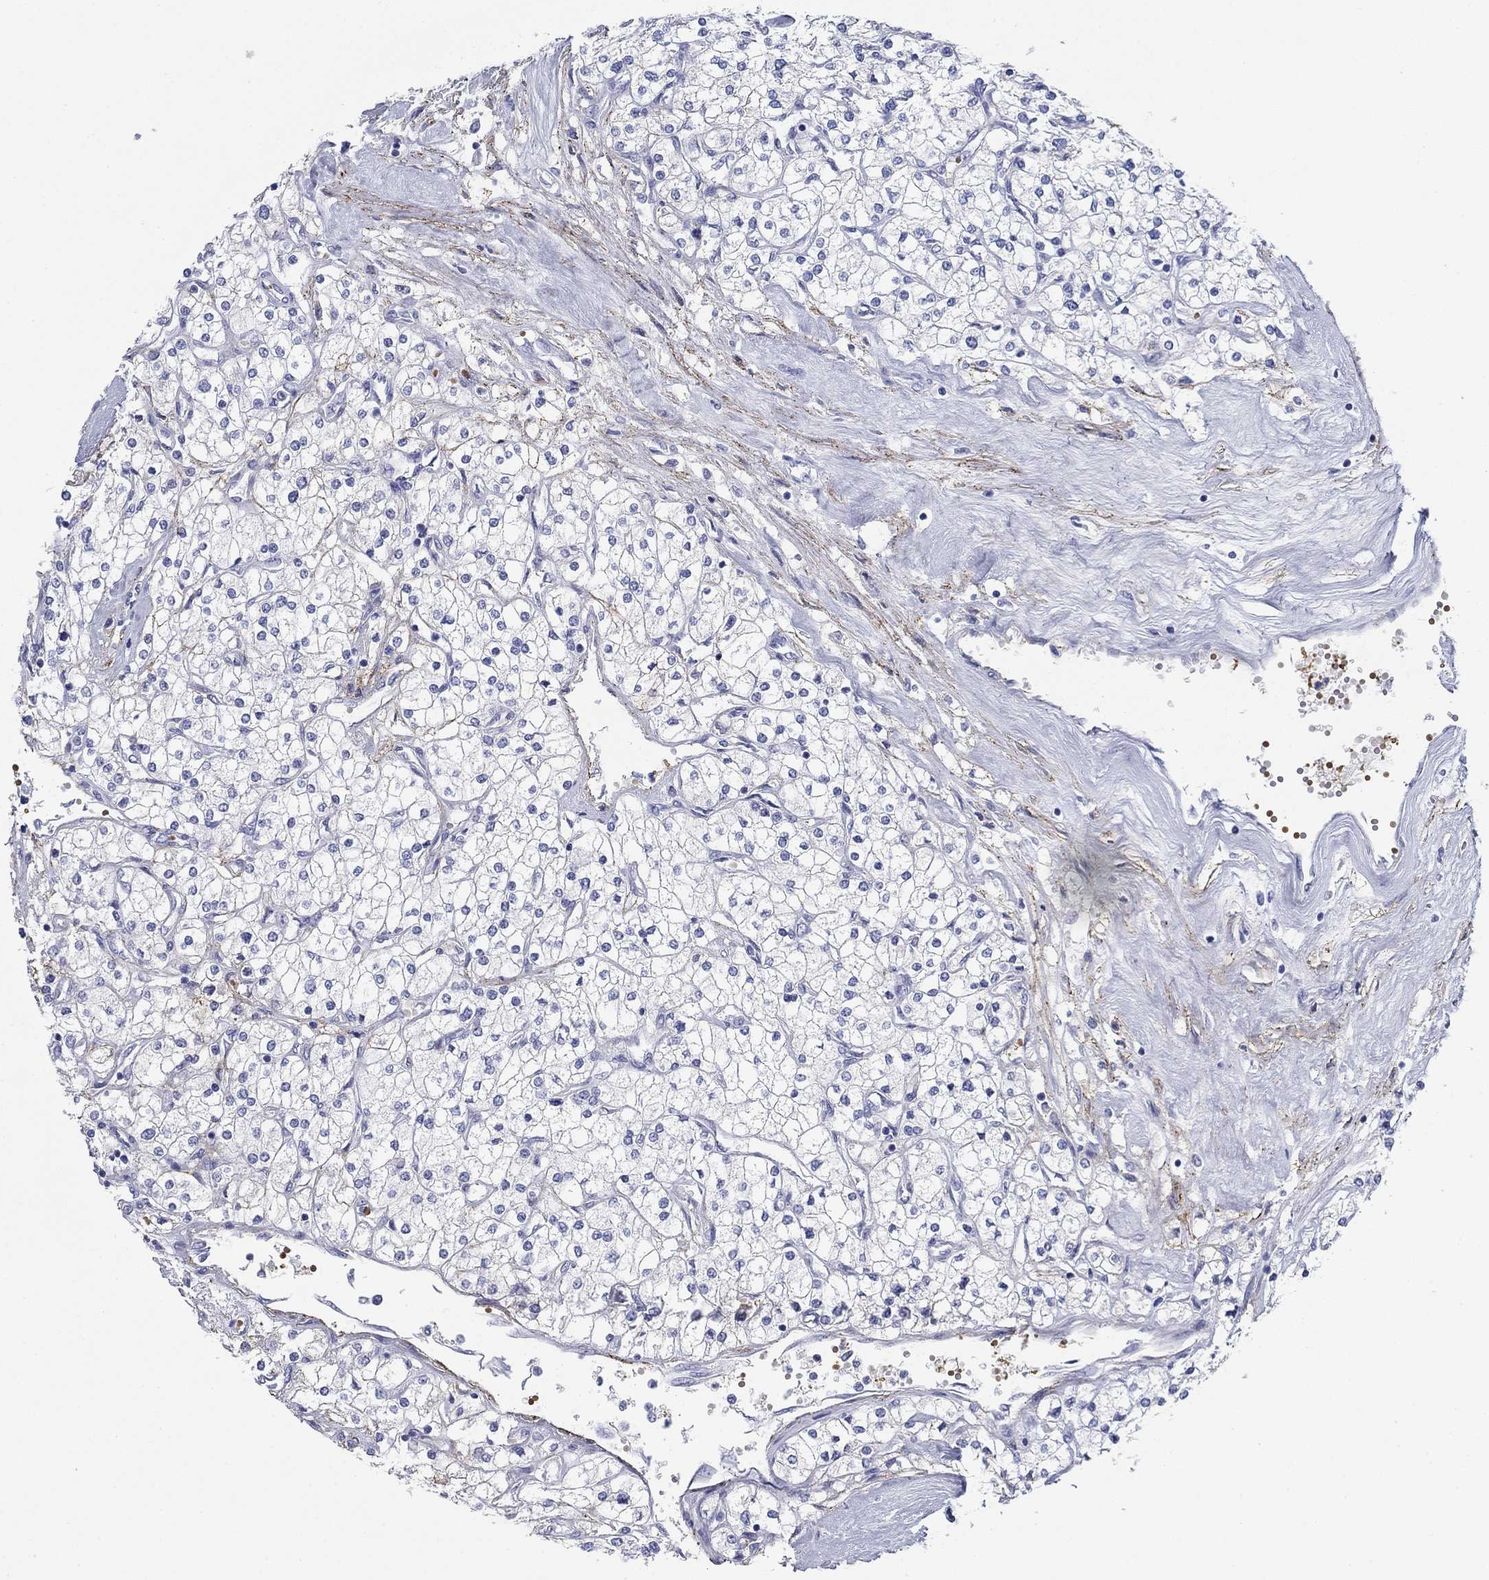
{"staining": {"intensity": "negative", "quantity": "none", "location": "none"}, "tissue": "renal cancer", "cell_type": "Tumor cells", "image_type": "cancer", "snomed": [{"axis": "morphology", "description": "Adenocarcinoma, NOS"}, {"axis": "topography", "description": "Kidney"}], "caption": "Adenocarcinoma (renal) was stained to show a protein in brown. There is no significant staining in tumor cells.", "gene": "GPC1", "patient": {"sex": "male", "age": 80}}